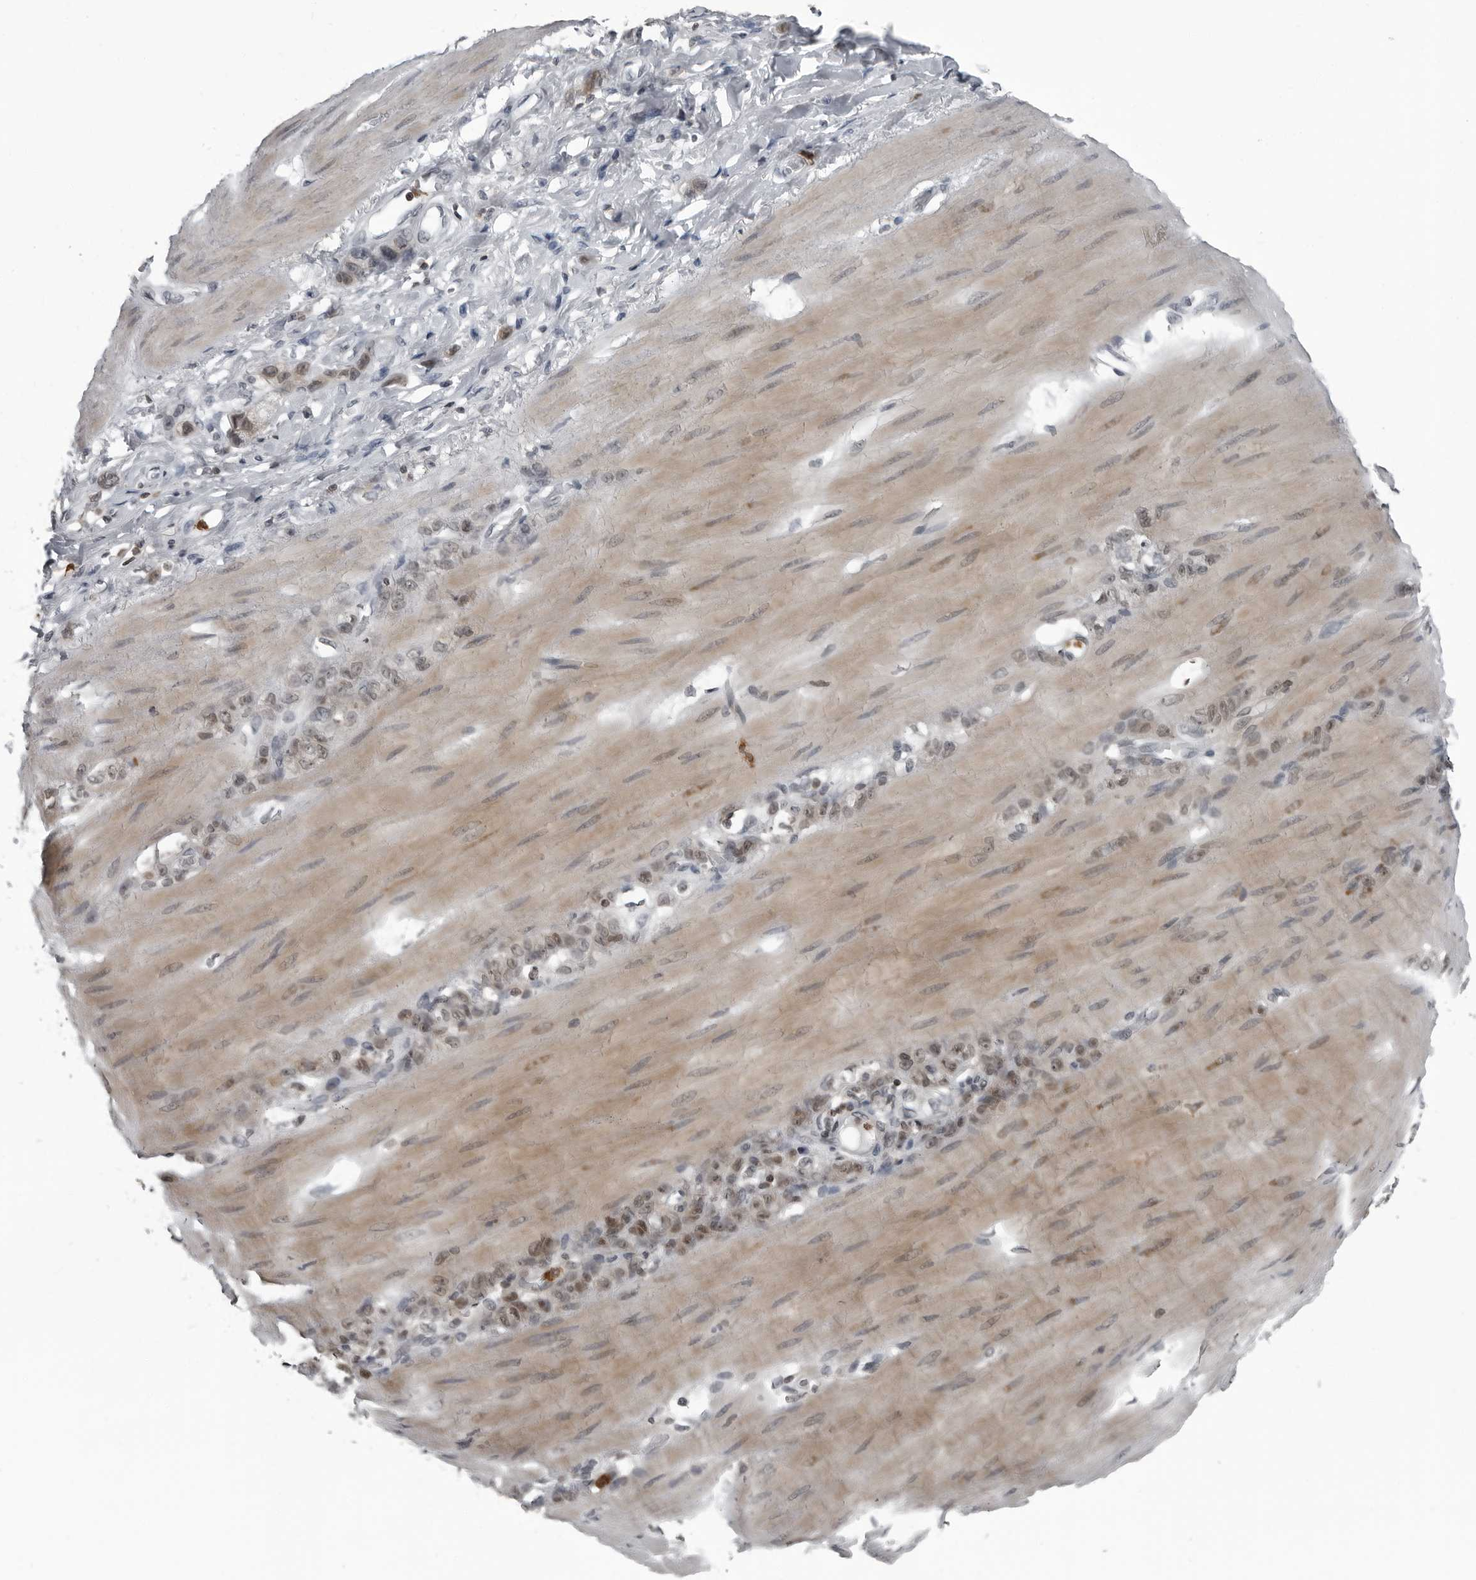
{"staining": {"intensity": "weak", "quantity": ">75%", "location": "cytoplasmic/membranous,nuclear"}, "tissue": "stomach cancer", "cell_type": "Tumor cells", "image_type": "cancer", "snomed": [{"axis": "morphology", "description": "Adenocarcinoma, NOS"}, {"axis": "topography", "description": "Stomach"}], "caption": "Immunohistochemistry of stomach adenocarcinoma demonstrates low levels of weak cytoplasmic/membranous and nuclear expression in about >75% of tumor cells. The staining was performed using DAB (3,3'-diaminobenzidine), with brown indicating positive protein expression. Nuclei are stained blue with hematoxylin.", "gene": "RTCA", "patient": {"sex": "male", "age": 82}}